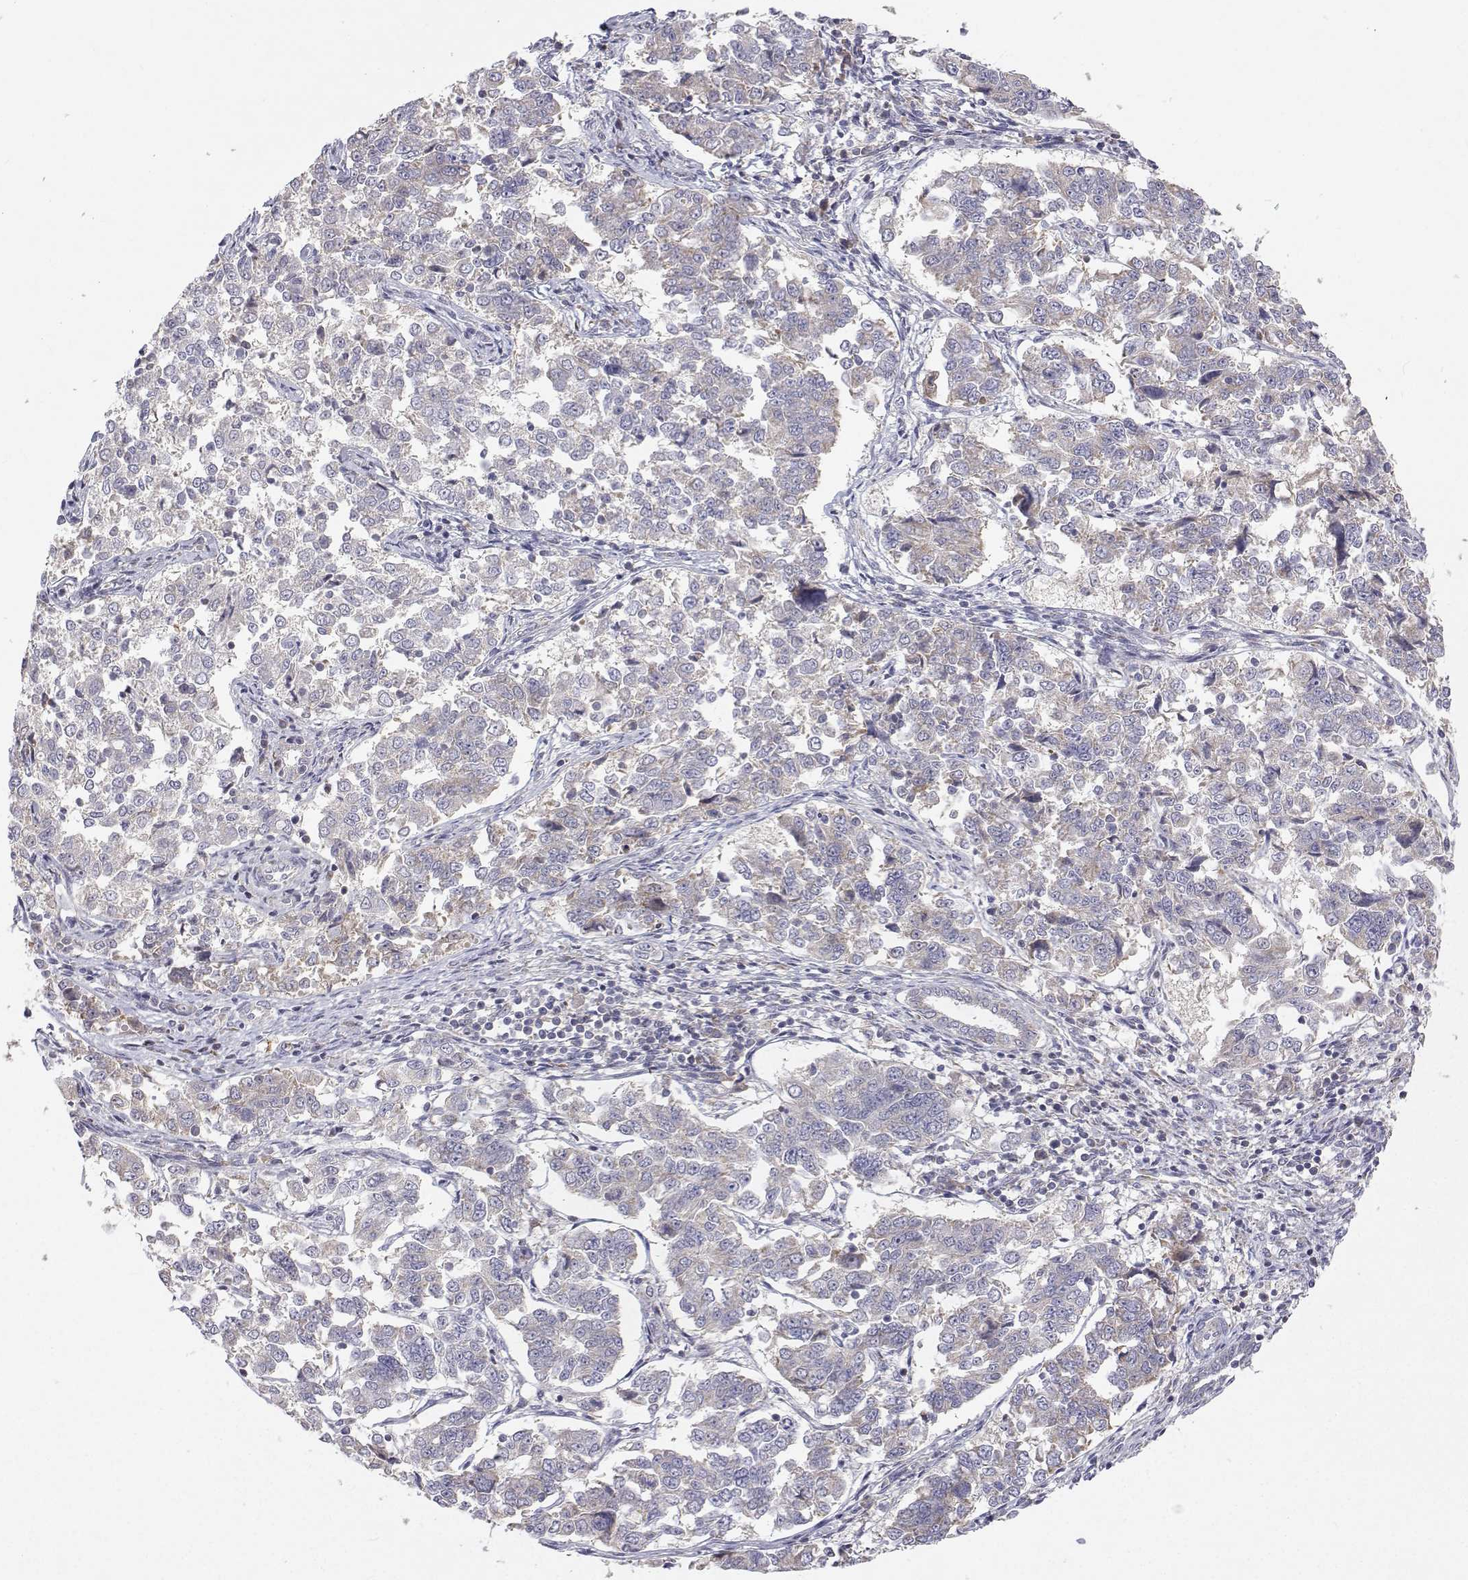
{"staining": {"intensity": "negative", "quantity": "none", "location": "none"}, "tissue": "endometrial cancer", "cell_type": "Tumor cells", "image_type": "cancer", "snomed": [{"axis": "morphology", "description": "Adenocarcinoma, NOS"}, {"axis": "topography", "description": "Endometrium"}], "caption": "Tumor cells show no significant staining in endometrial cancer. The staining is performed using DAB (3,3'-diaminobenzidine) brown chromogen with nuclei counter-stained in using hematoxylin.", "gene": "MRPL3", "patient": {"sex": "female", "age": 43}}